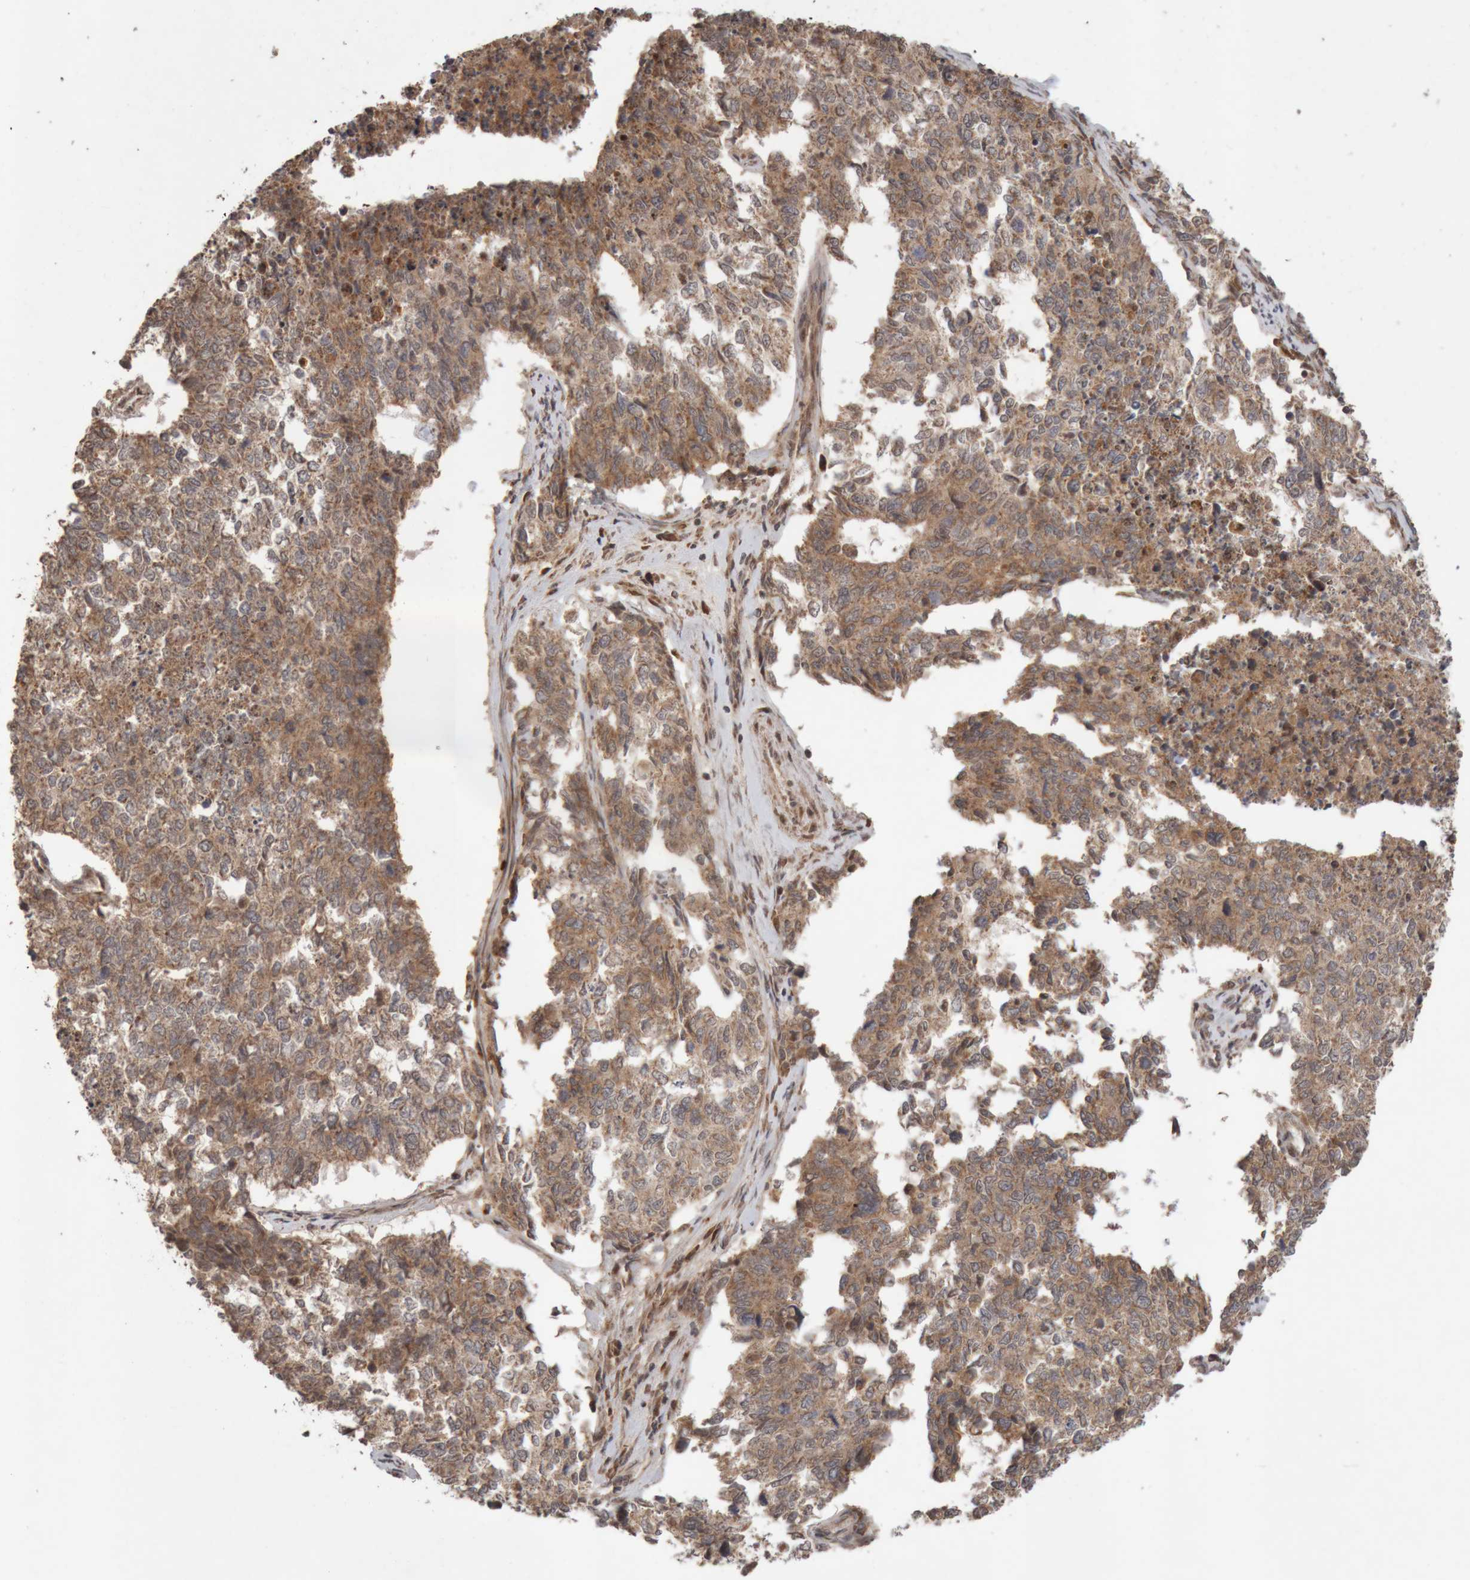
{"staining": {"intensity": "moderate", "quantity": ">75%", "location": "cytoplasmic/membranous"}, "tissue": "cervical cancer", "cell_type": "Tumor cells", "image_type": "cancer", "snomed": [{"axis": "morphology", "description": "Squamous cell carcinoma, NOS"}, {"axis": "topography", "description": "Cervix"}], "caption": "Immunohistochemical staining of cervical cancer displays medium levels of moderate cytoplasmic/membranous expression in approximately >75% of tumor cells. (IHC, brightfield microscopy, high magnification).", "gene": "KIF21B", "patient": {"sex": "female", "age": 63}}